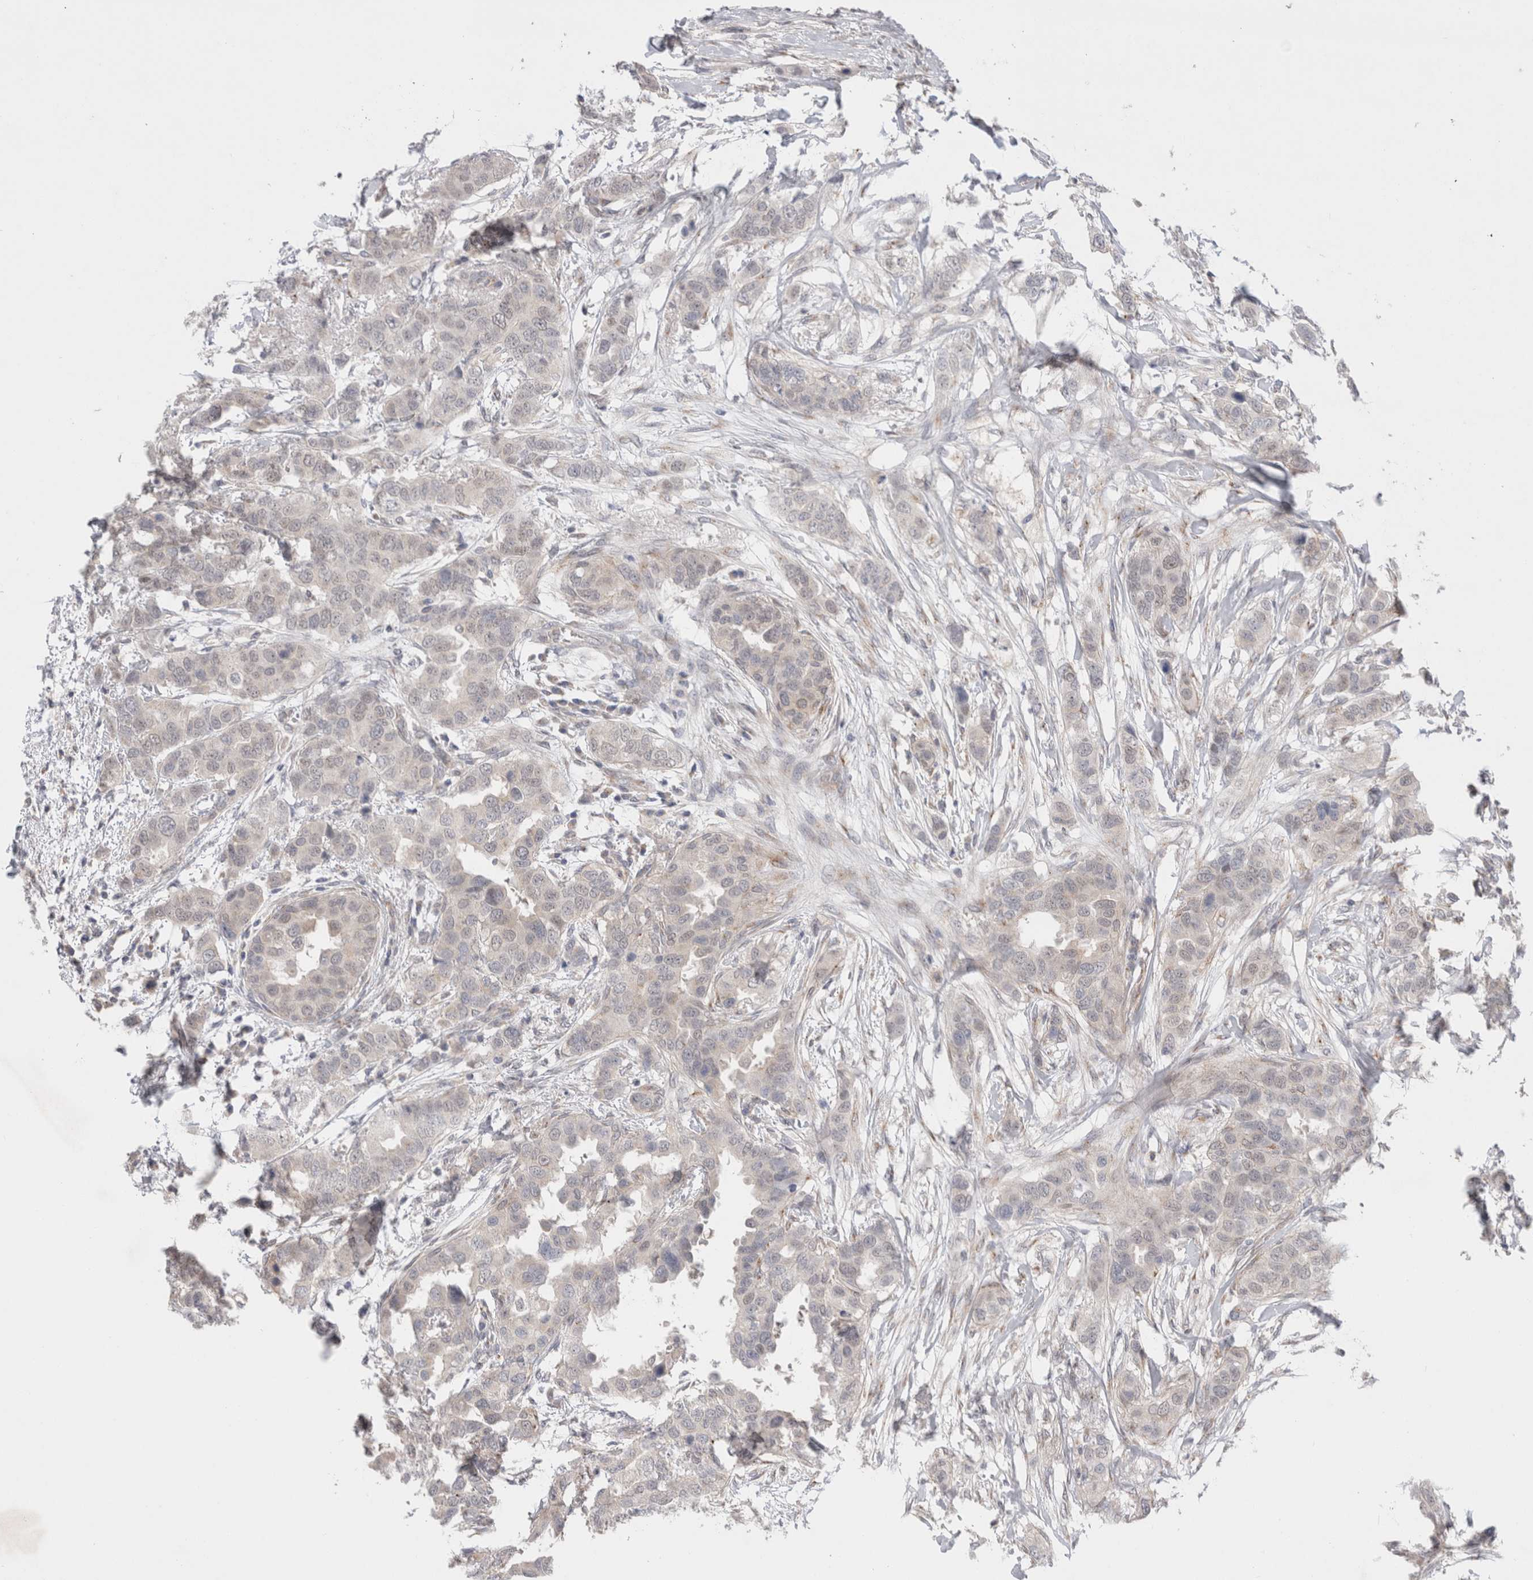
{"staining": {"intensity": "weak", "quantity": "<25%", "location": "cytoplasmic/membranous"}, "tissue": "breast cancer", "cell_type": "Tumor cells", "image_type": "cancer", "snomed": [{"axis": "morphology", "description": "Duct carcinoma"}, {"axis": "topography", "description": "Breast"}], "caption": "Tumor cells are negative for protein expression in human breast cancer.", "gene": "BICD2", "patient": {"sex": "female", "age": 50}}